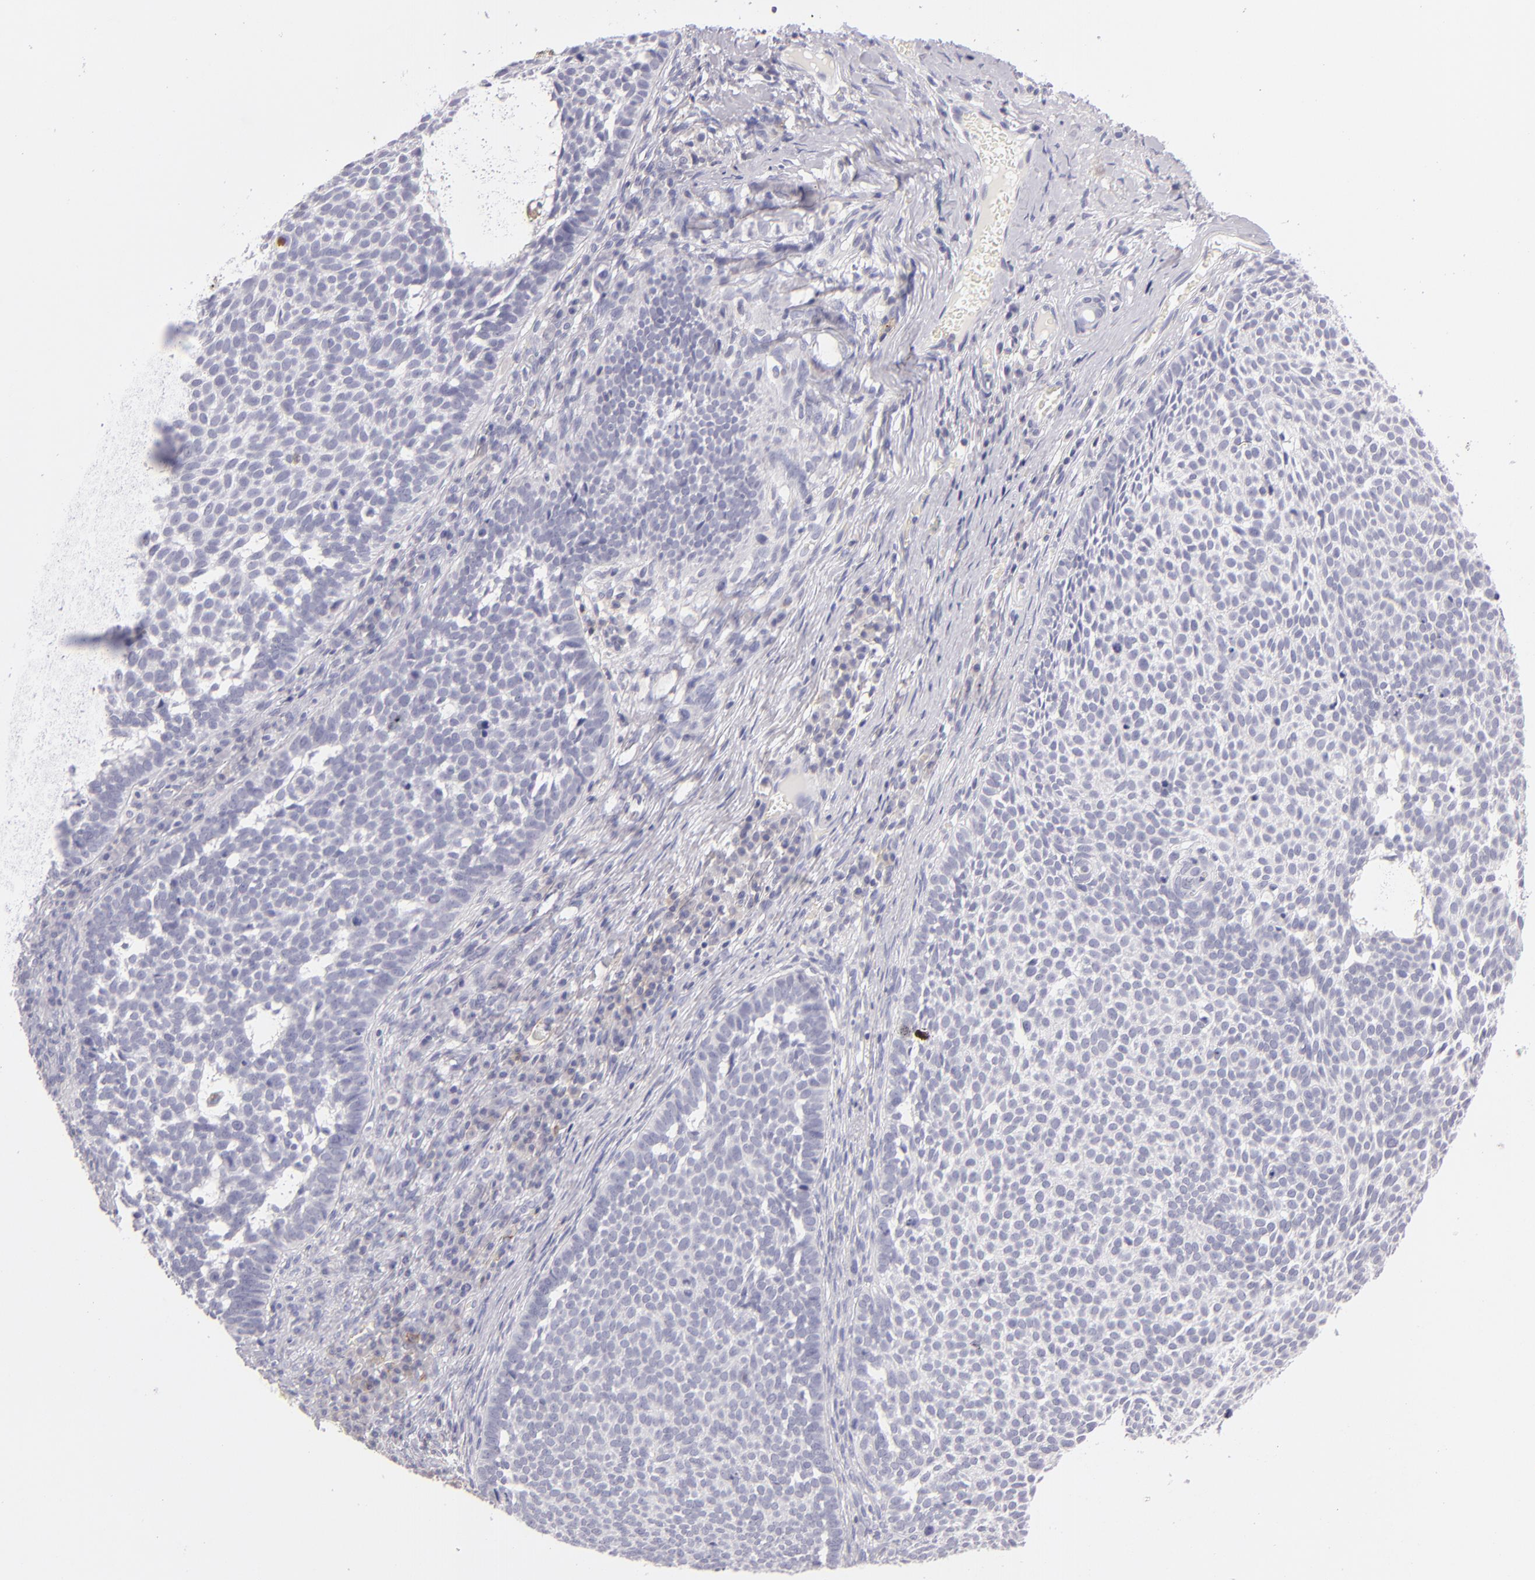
{"staining": {"intensity": "negative", "quantity": "none", "location": "none"}, "tissue": "skin cancer", "cell_type": "Tumor cells", "image_type": "cancer", "snomed": [{"axis": "morphology", "description": "Basal cell carcinoma"}, {"axis": "topography", "description": "Skin"}], "caption": "The micrograph shows no staining of tumor cells in skin cancer (basal cell carcinoma).", "gene": "CD48", "patient": {"sex": "male", "age": 63}}